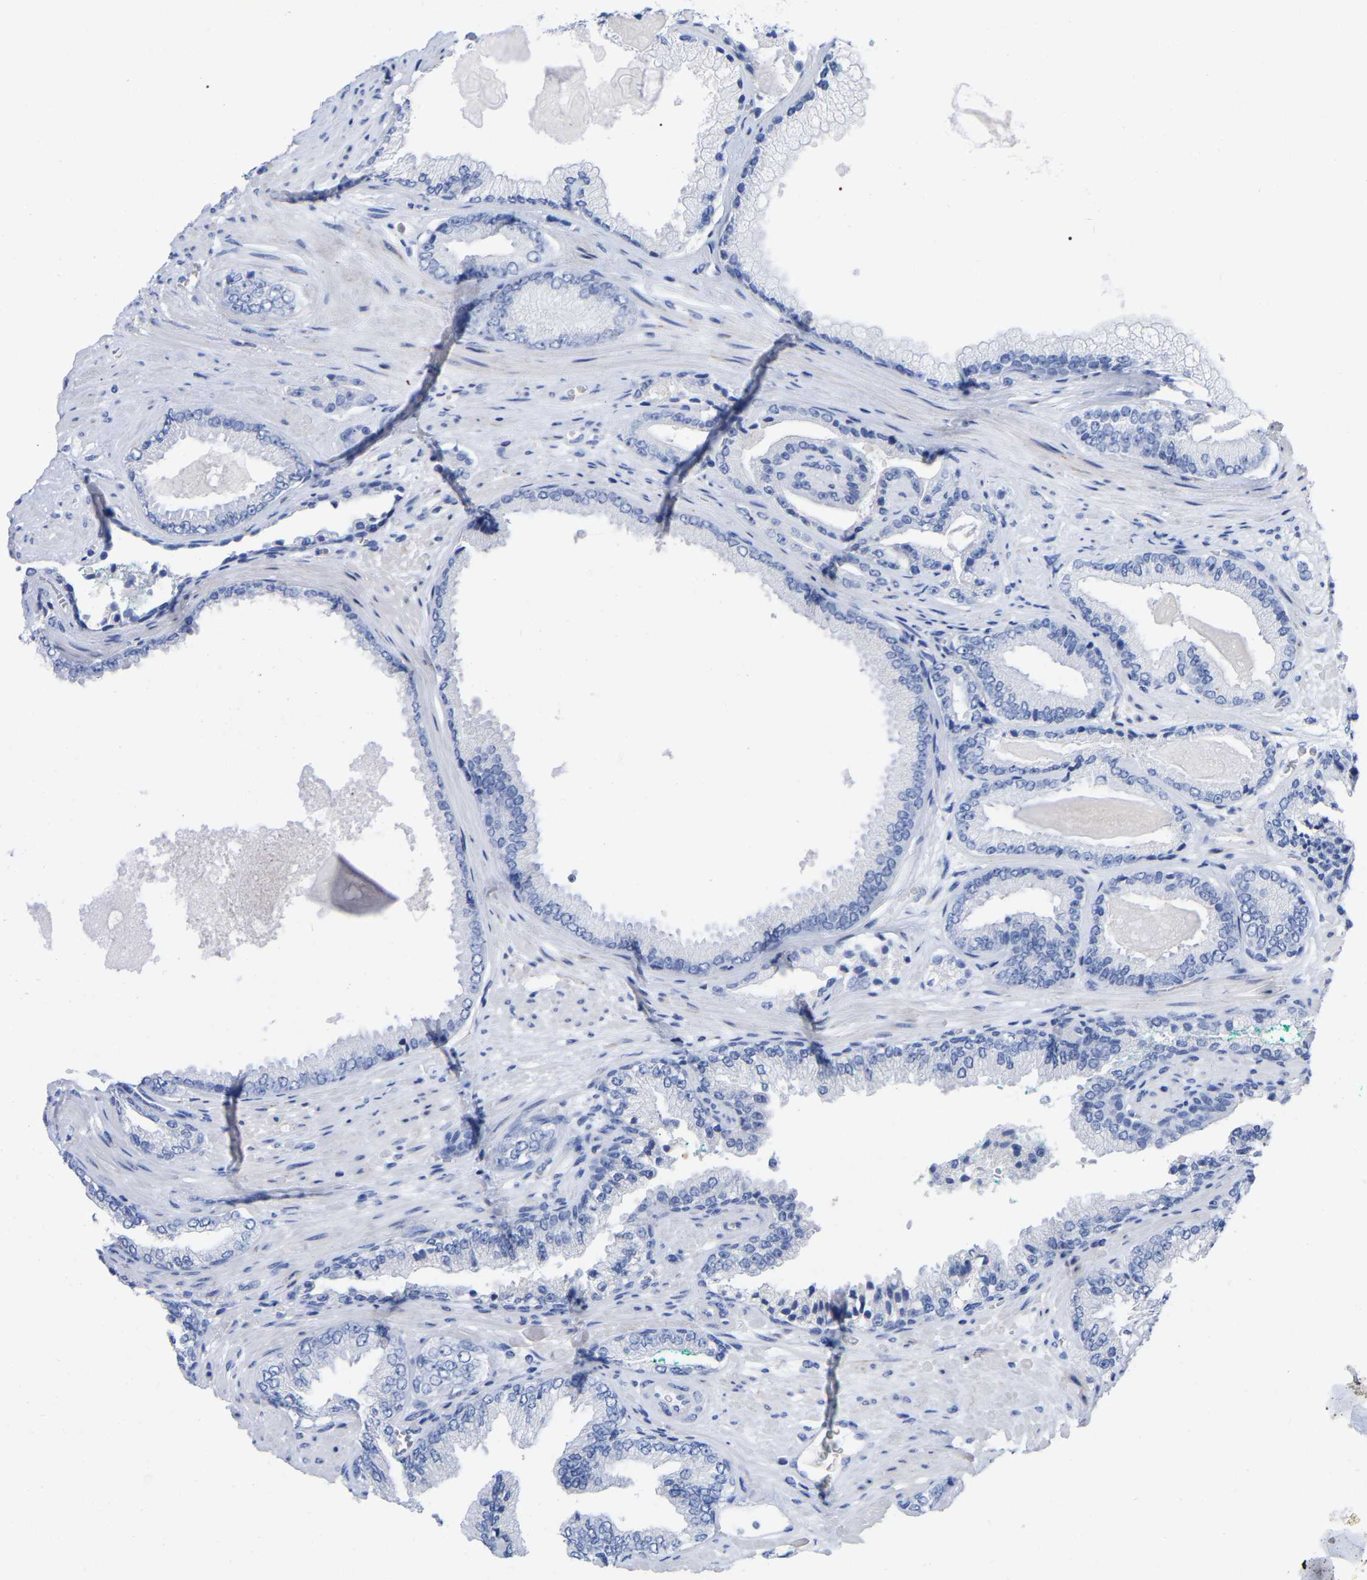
{"staining": {"intensity": "negative", "quantity": "none", "location": "none"}, "tissue": "prostate cancer", "cell_type": "Tumor cells", "image_type": "cancer", "snomed": [{"axis": "morphology", "description": "Adenocarcinoma, High grade"}, {"axis": "topography", "description": "Prostate"}], "caption": "This is an IHC photomicrograph of prostate cancer (adenocarcinoma (high-grade)). There is no expression in tumor cells.", "gene": "HAPLN1", "patient": {"sex": "male", "age": 71}}